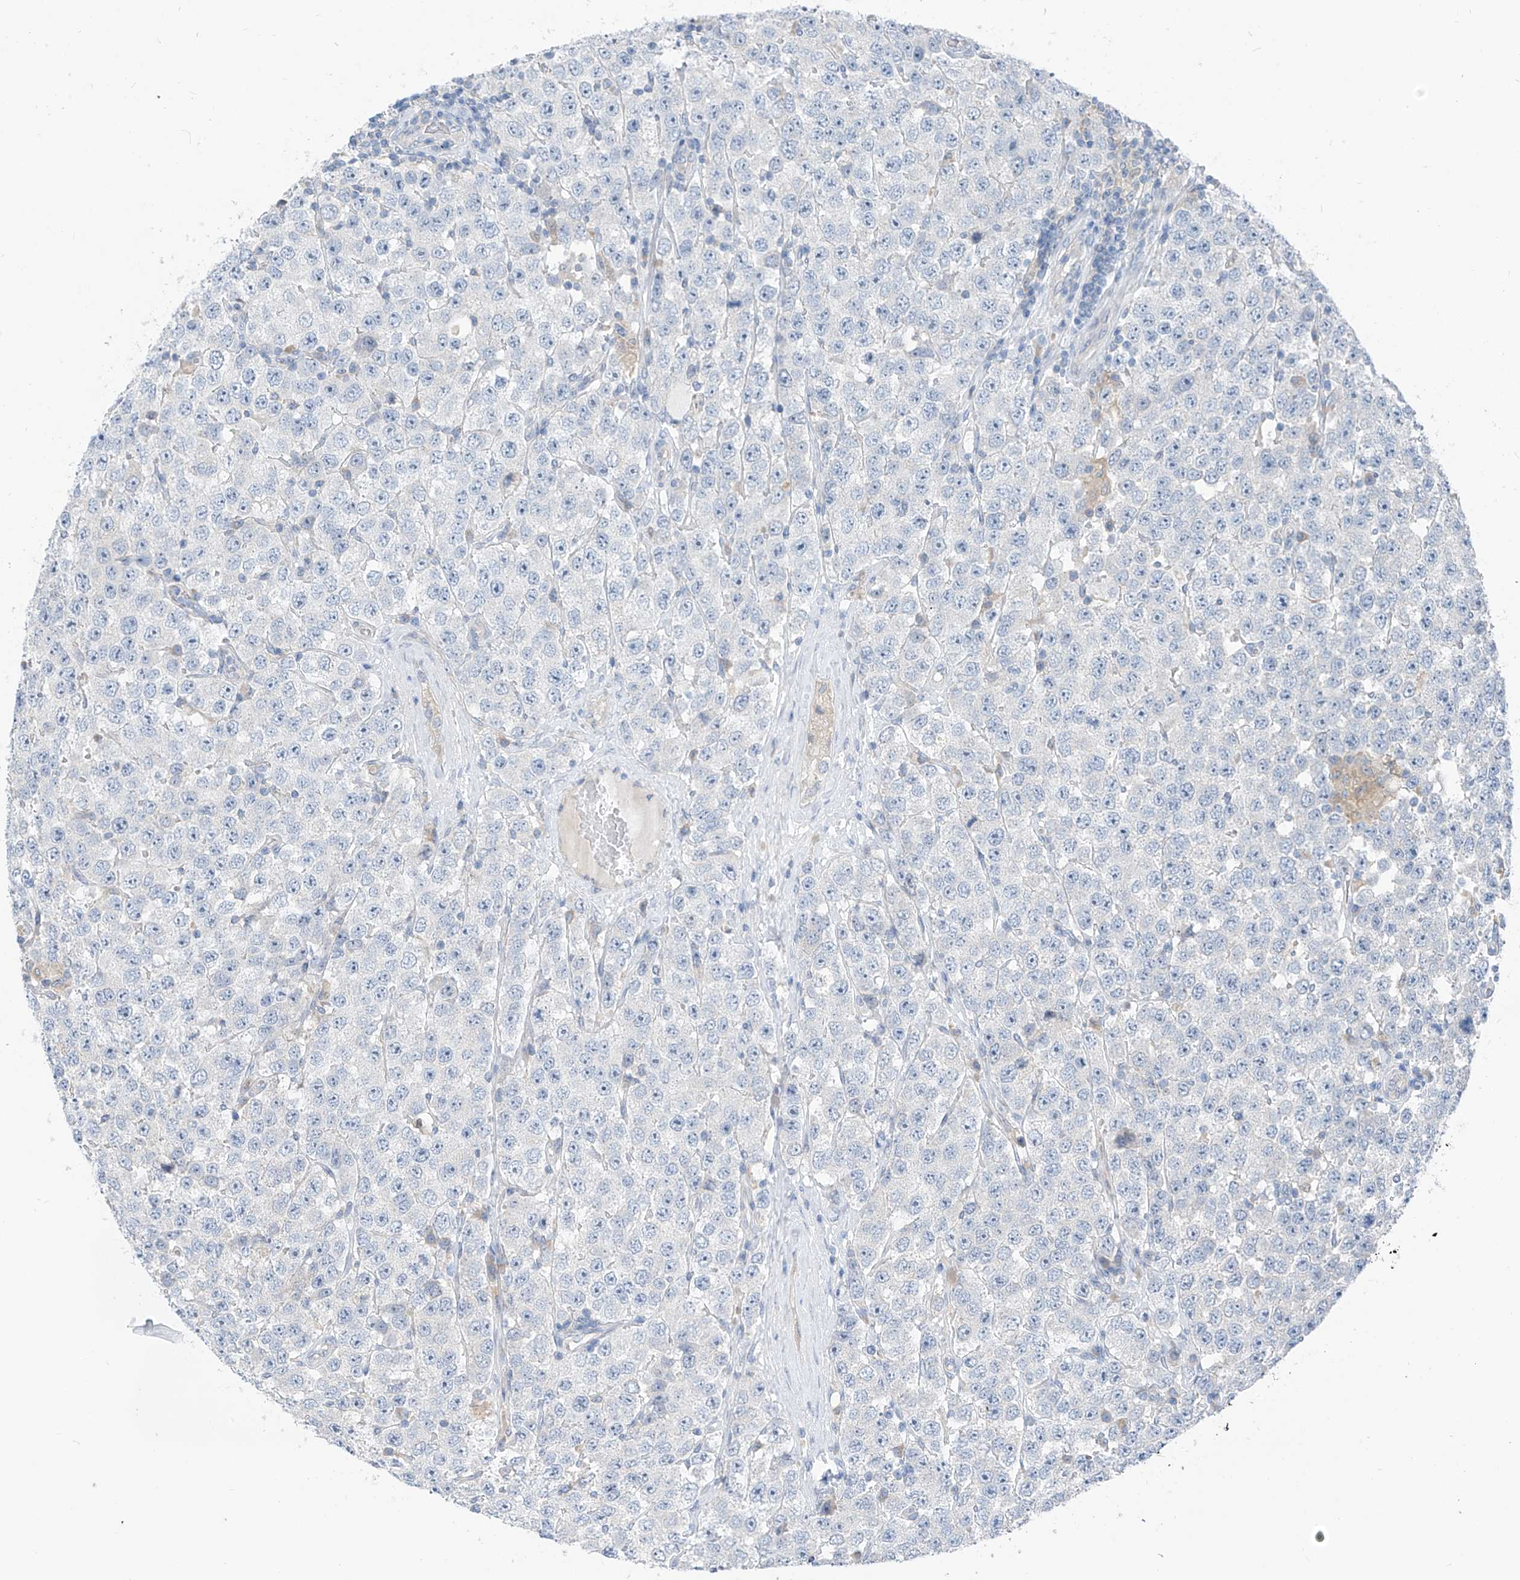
{"staining": {"intensity": "negative", "quantity": "none", "location": "none"}, "tissue": "testis cancer", "cell_type": "Tumor cells", "image_type": "cancer", "snomed": [{"axis": "morphology", "description": "Seminoma, NOS"}, {"axis": "topography", "description": "Testis"}], "caption": "This is a image of IHC staining of testis cancer, which shows no expression in tumor cells.", "gene": "LDAH", "patient": {"sex": "male", "age": 28}}